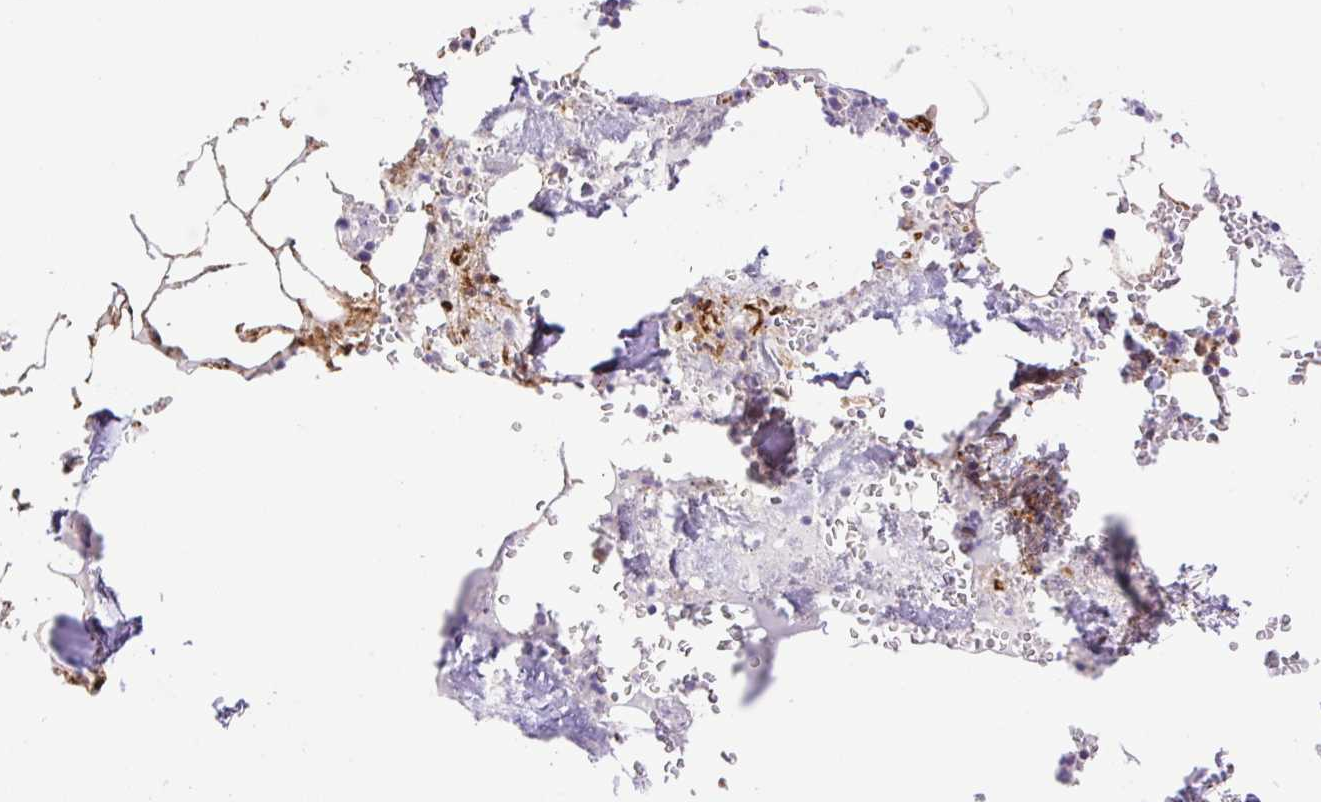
{"staining": {"intensity": "negative", "quantity": "none", "location": "none"}, "tissue": "bone marrow", "cell_type": "Hematopoietic cells", "image_type": "normal", "snomed": [{"axis": "morphology", "description": "Normal tissue, NOS"}, {"axis": "topography", "description": "Bone marrow"}], "caption": "This micrograph is of benign bone marrow stained with IHC to label a protein in brown with the nuclei are counter-stained blue. There is no staining in hematopoietic cells.", "gene": "RAB30", "patient": {"sex": "male", "age": 54}}